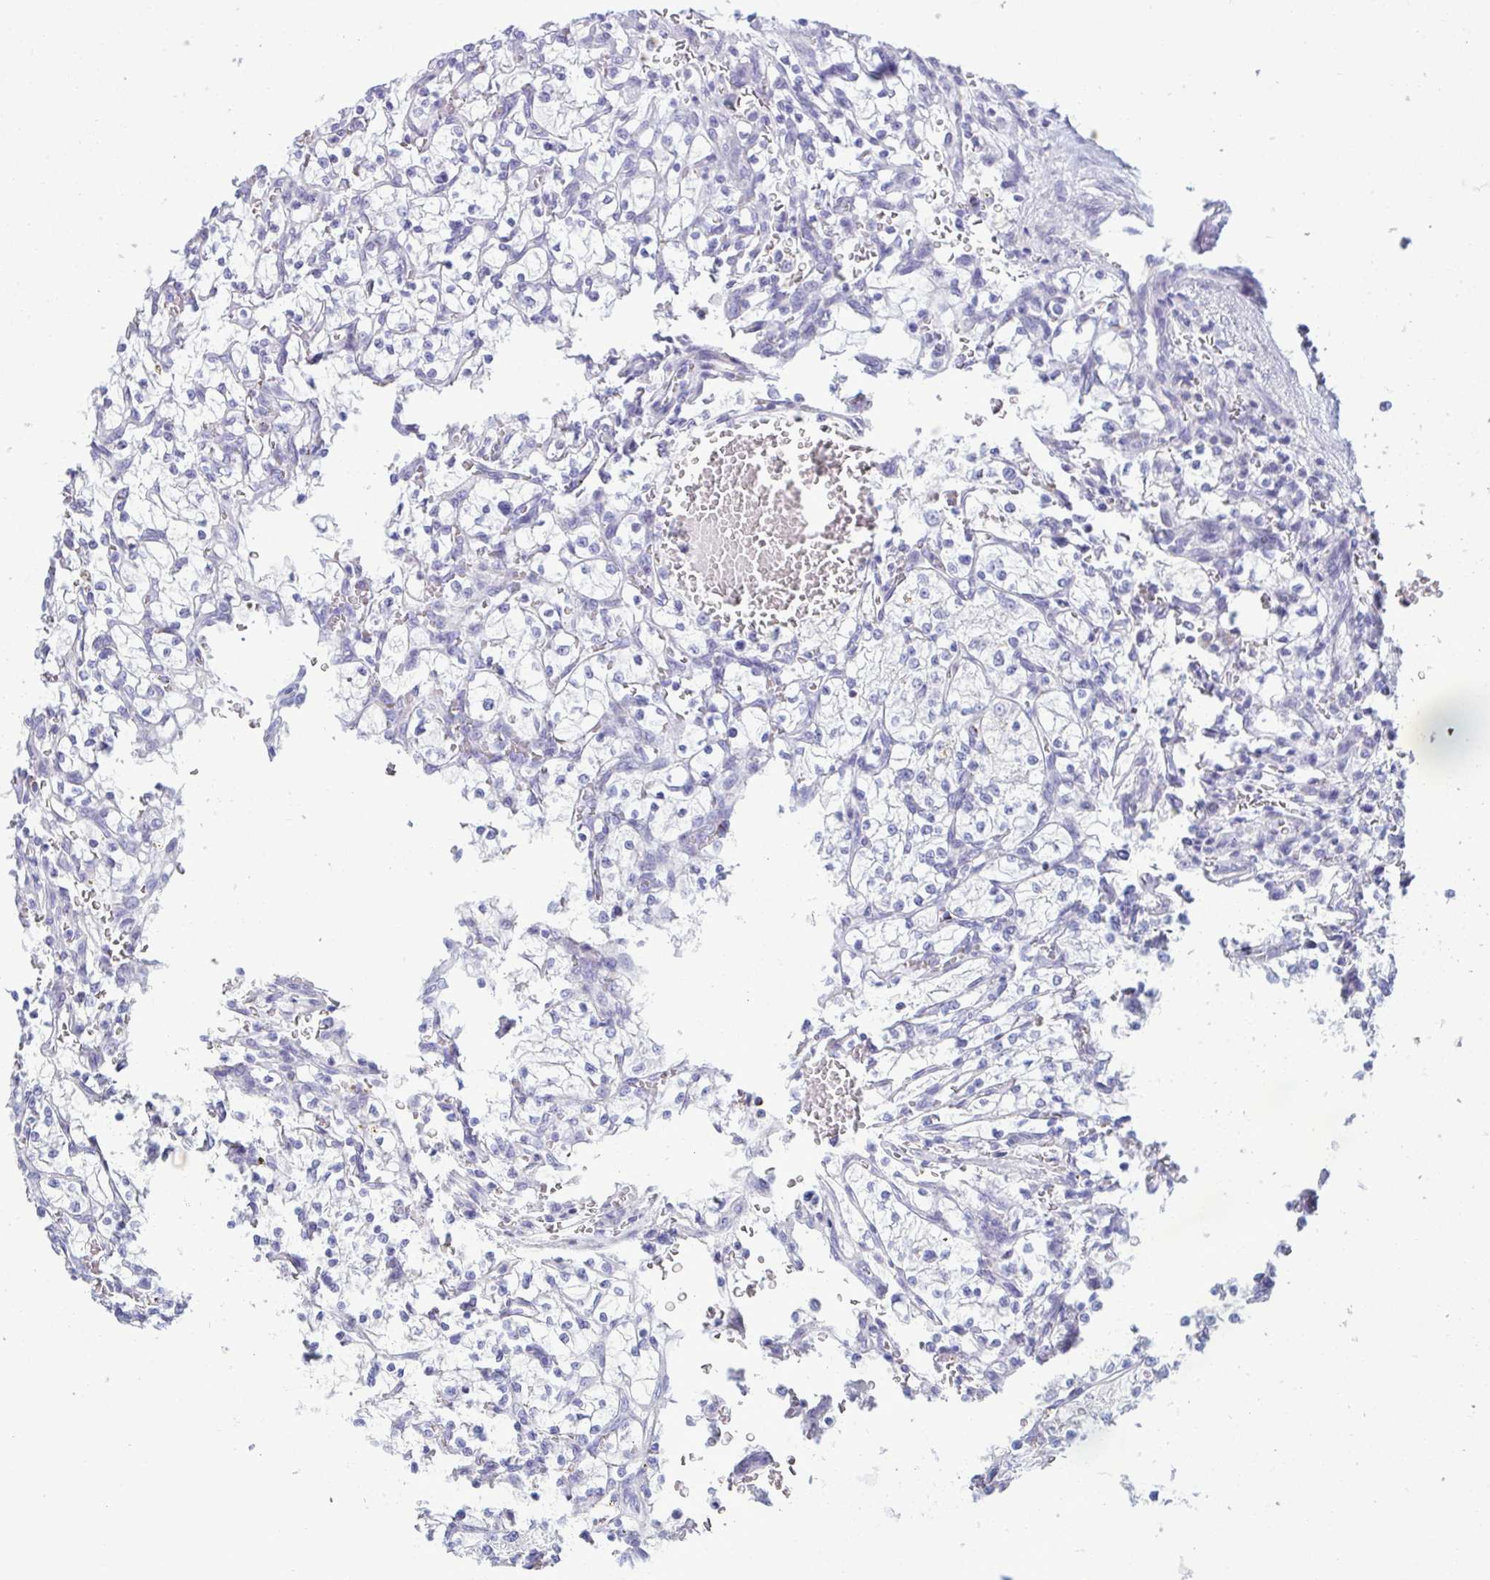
{"staining": {"intensity": "negative", "quantity": "none", "location": "none"}, "tissue": "renal cancer", "cell_type": "Tumor cells", "image_type": "cancer", "snomed": [{"axis": "morphology", "description": "Adenocarcinoma, NOS"}, {"axis": "topography", "description": "Kidney"}], "caption": "Tumor cells are negative for brown protein staining in renal cancer. Brightfield microscopy of immunohistochemistry (IHC) stained with DAB (3,3'-diaminobenzidine) (brown) and hematoxylin (blue), captured at high magnification.", "gene": "XCL1", "patient": {"sex": "female", "age": 64}}